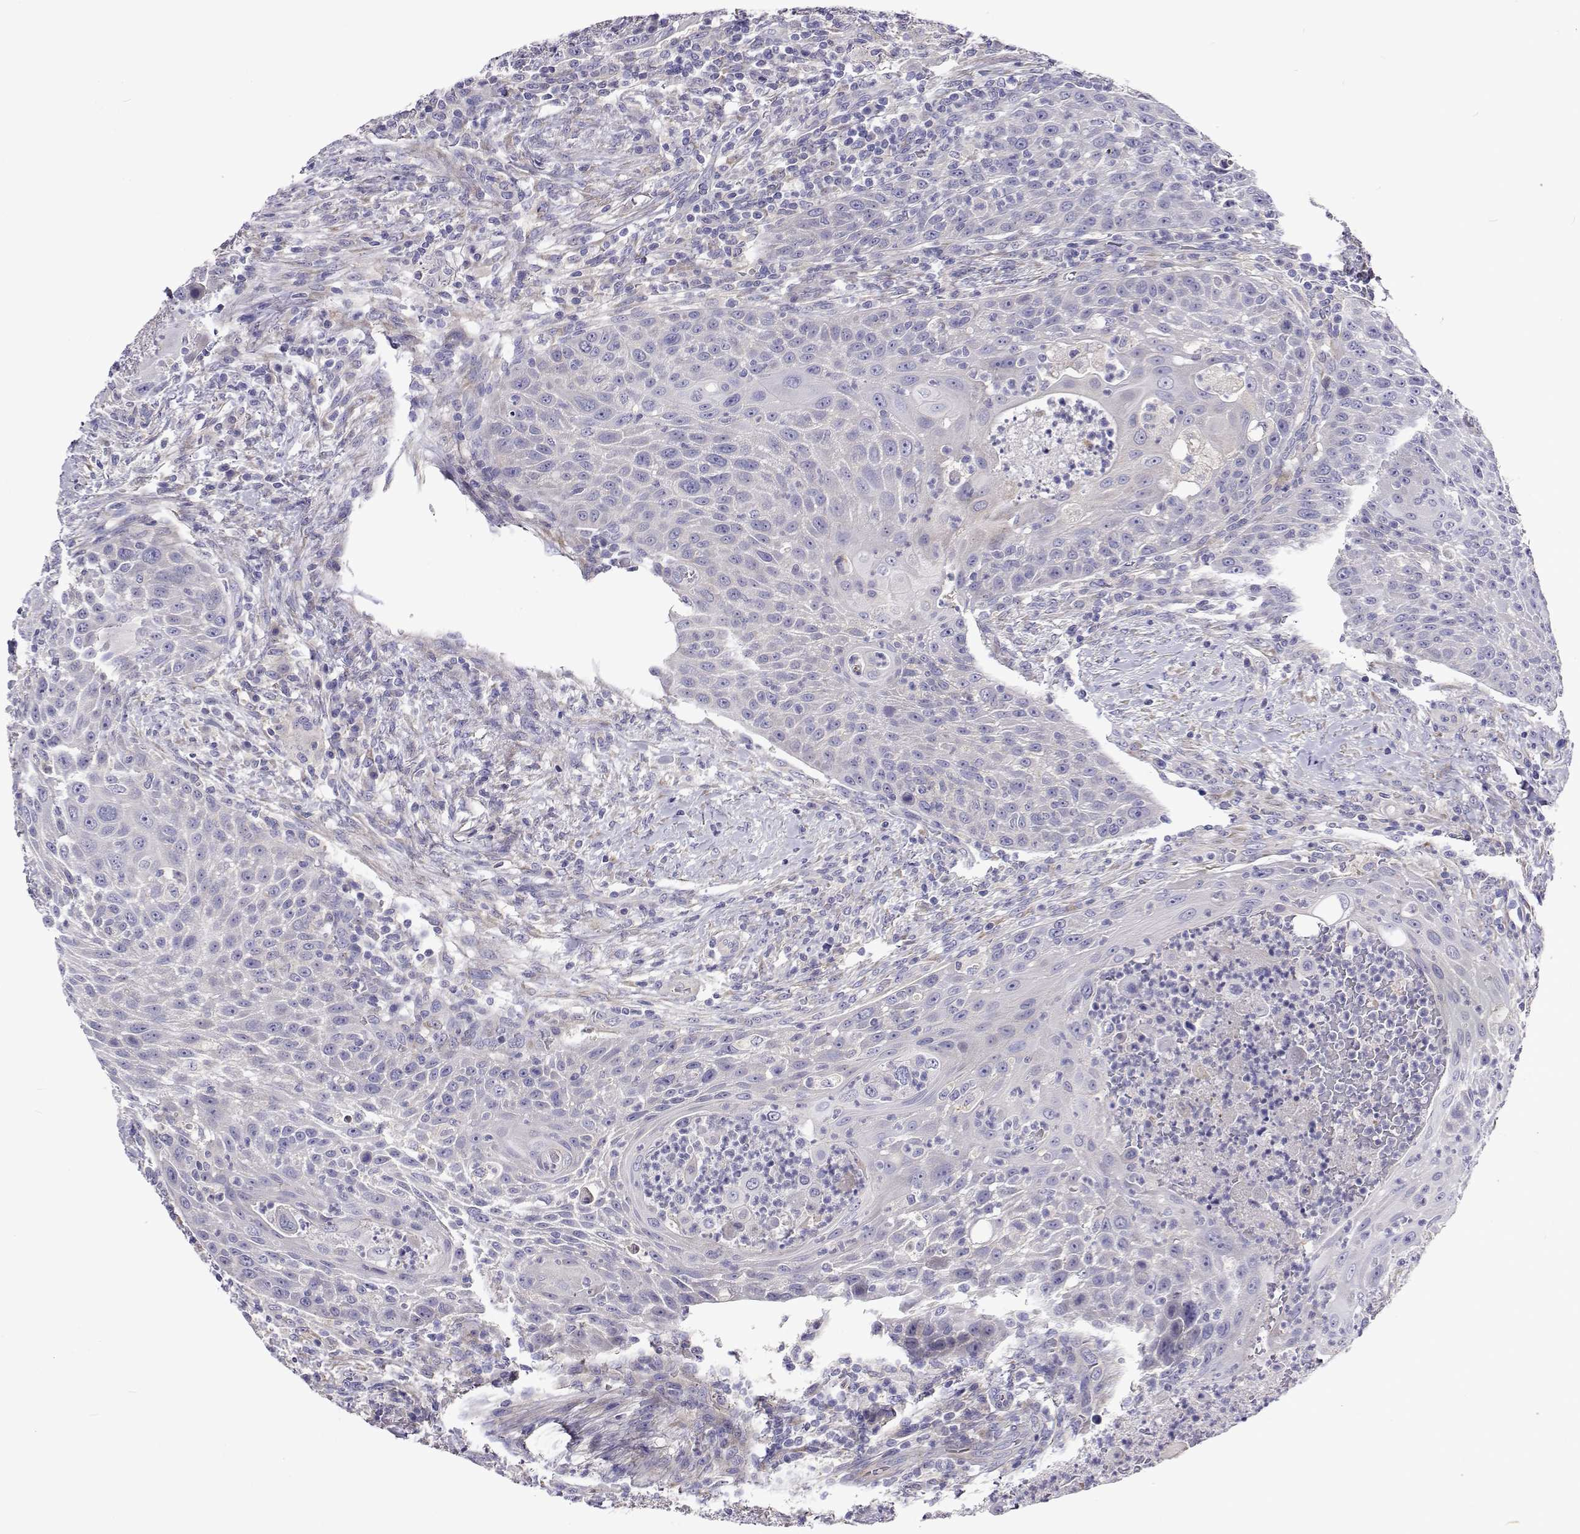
{"staining": {"intensity": "negative", "quantity": "none", "location": "none"}, "tissue": "head and neck cancer", "cell_type": "Tumor cells", "image_type": "cancer", "snomed": [{"axis": "morphology", "description": "Squamous cell carcinoma, NOS"}, {"axis": "topography", "description": "Head-Neck"}], "caption": "Tumor cells are negative for protein expression in human head and neck cancer (squamous cell carcinoma). (IHC, brightfield microscopy, high magnification).", "gene": "LHFPL7", "patient": {"sex": "male", "age": 69}}